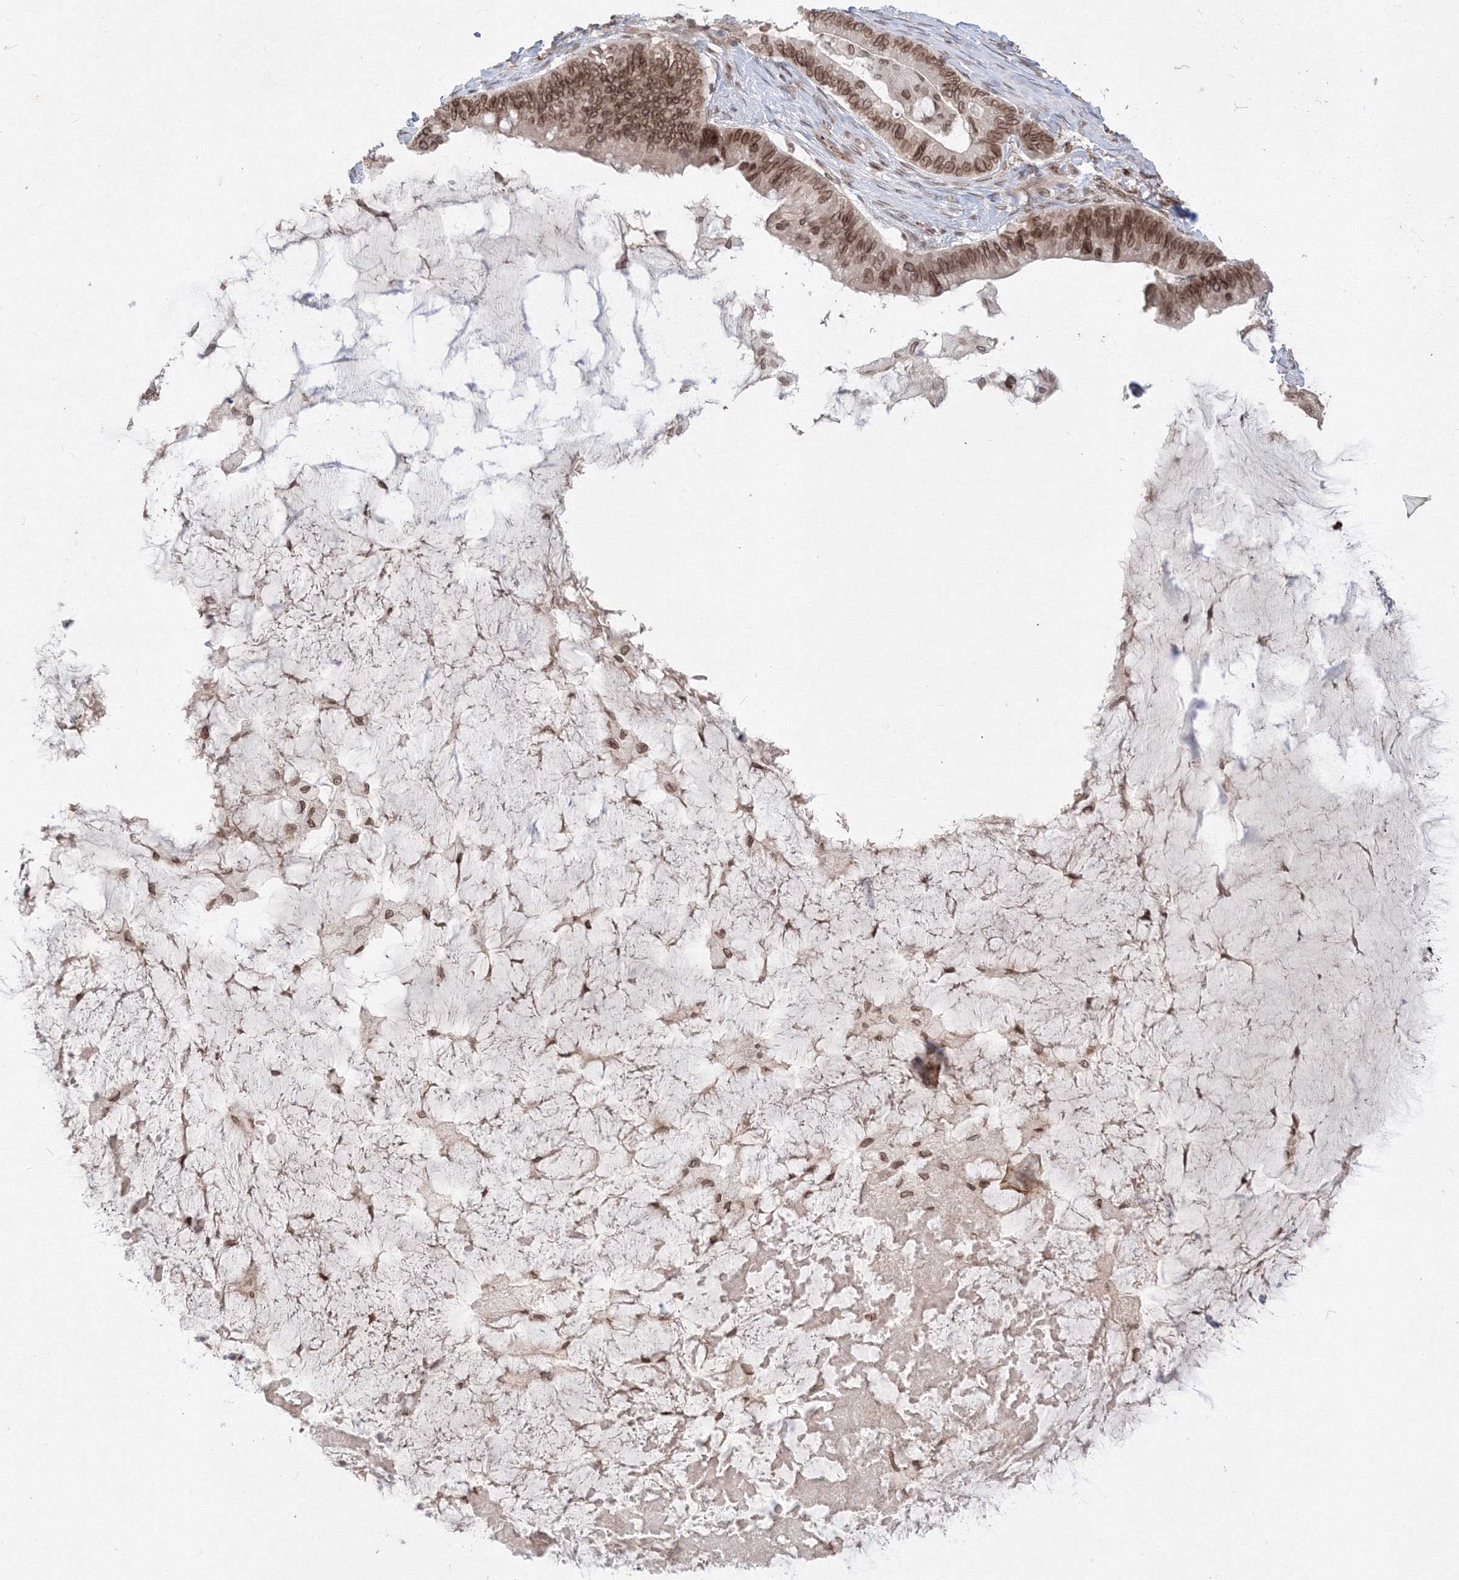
{"staining": {"intensity": "moderate", "quantity": ">75%", "location": "cytoplasmic/membranous,nuclear"}, "tissue": "ovarian cancer", "cell_type": "Tumor cells", "image_type": "cancer", "snomed": [{"axis": "morphology", "description": "Cystadenocarcinoma, mucinous, NOS"}, {"axis": "topography", "description": "Ovary"}], "caption": "Tumor cells show medium levels of moderate cytoplasmic/membranous and nuclear staining in about >75% of cells in human mucinous cystadenocarcinoma (ovarian).", "gene": "DNAJB2", "patient": {"sex": "female", "age": 61}}